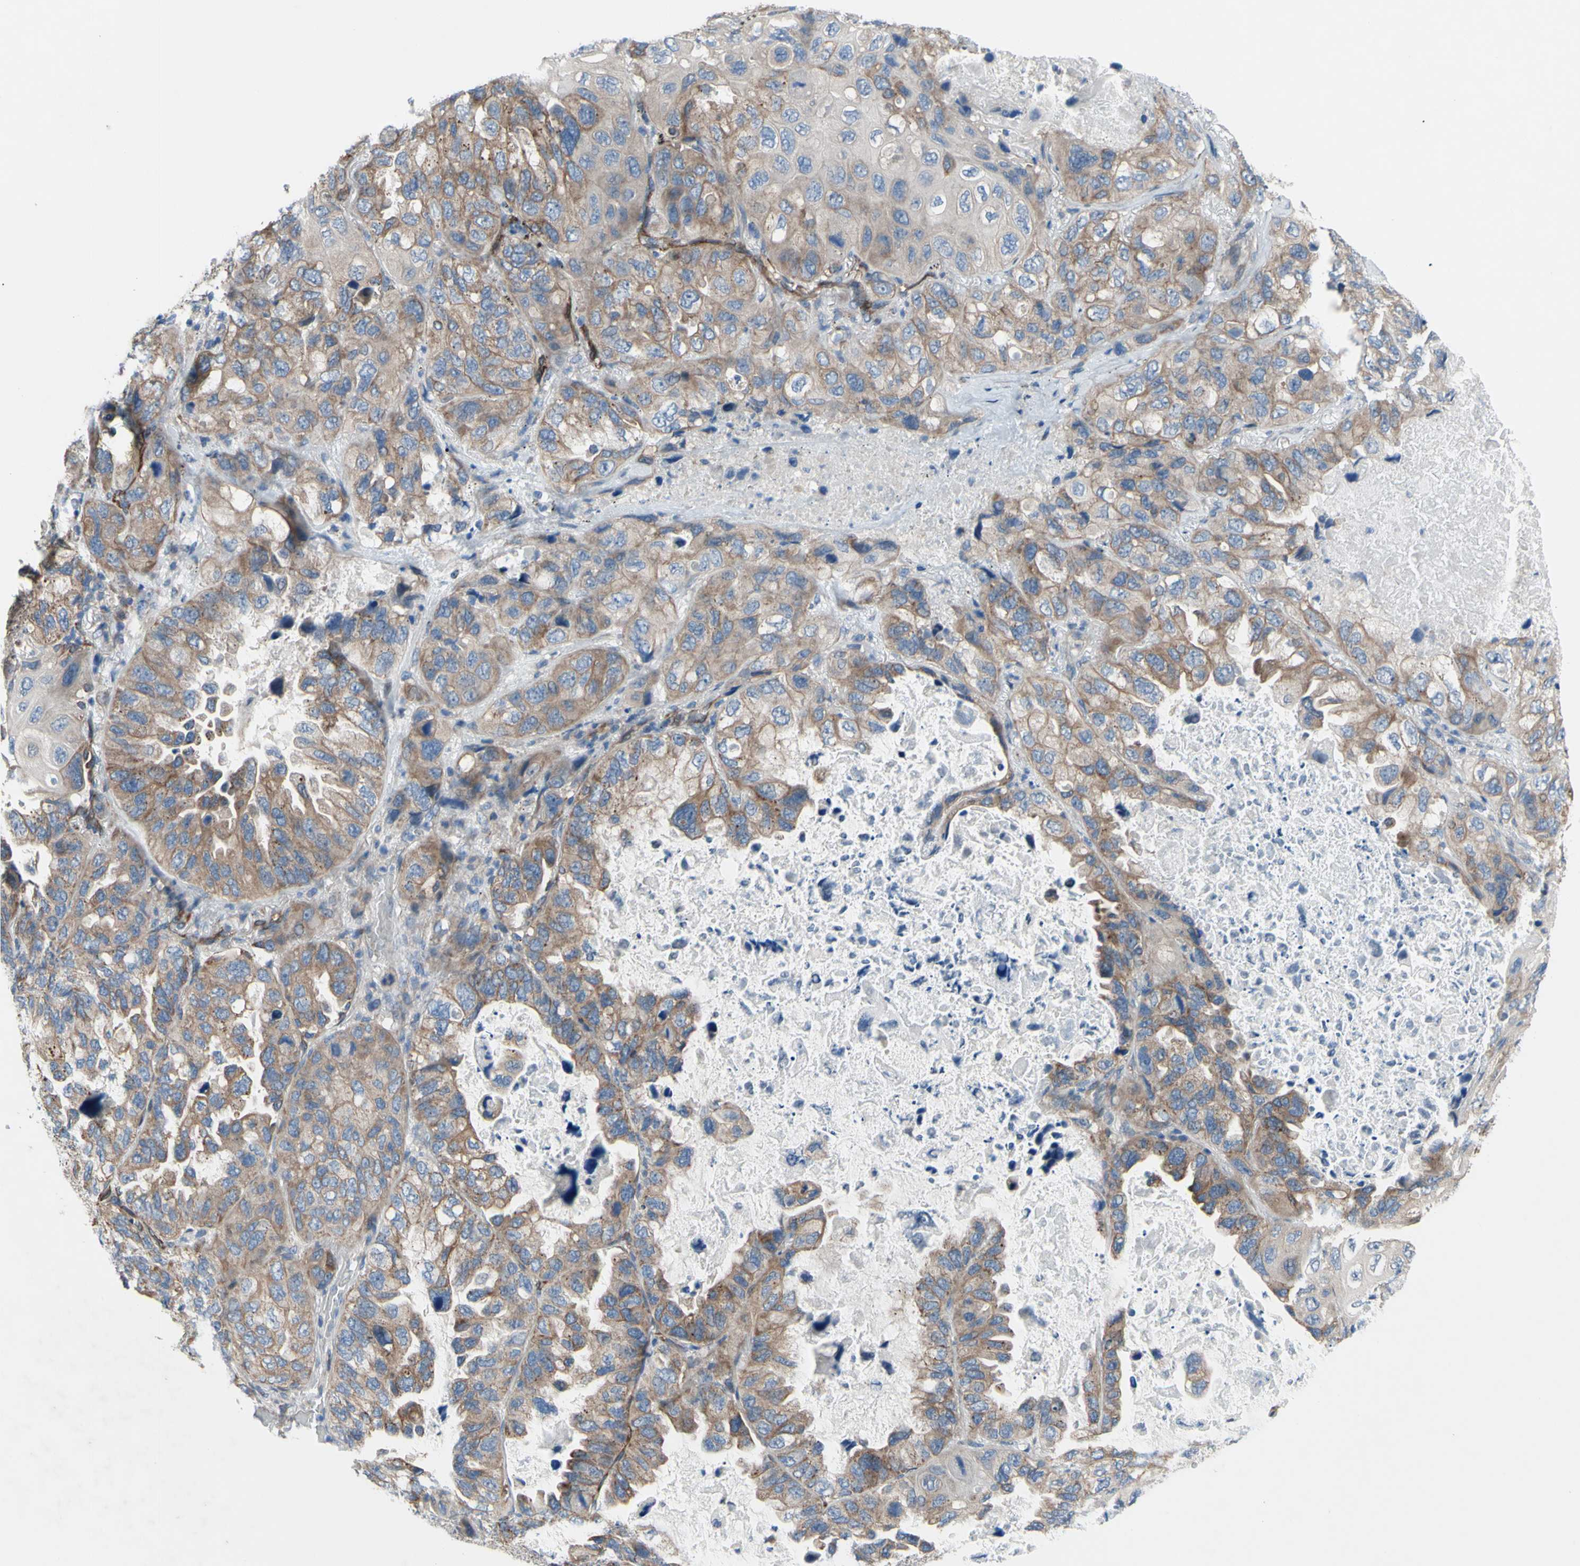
{"staining": {"intensity": "moderate", "quantity": ">75%", "location": "cytoplasmic/membranous"}, "tissue": "lung cancer", "cell_type": "Tumor cells", "image_type": "cancer", "snomed": [{"axis": "morphology", "description": "Squamous cell carcinoma, NOS"}, {"axis": "topography", "description": "Lung"}], "caption": "A brown stain labels moderate cytoplasmic/membranous expression of a protein in lung squamous cell carcinoma tumor cells.", "gene": "GRAMD2B", "patient": {"sex": "female", "age": 73}}